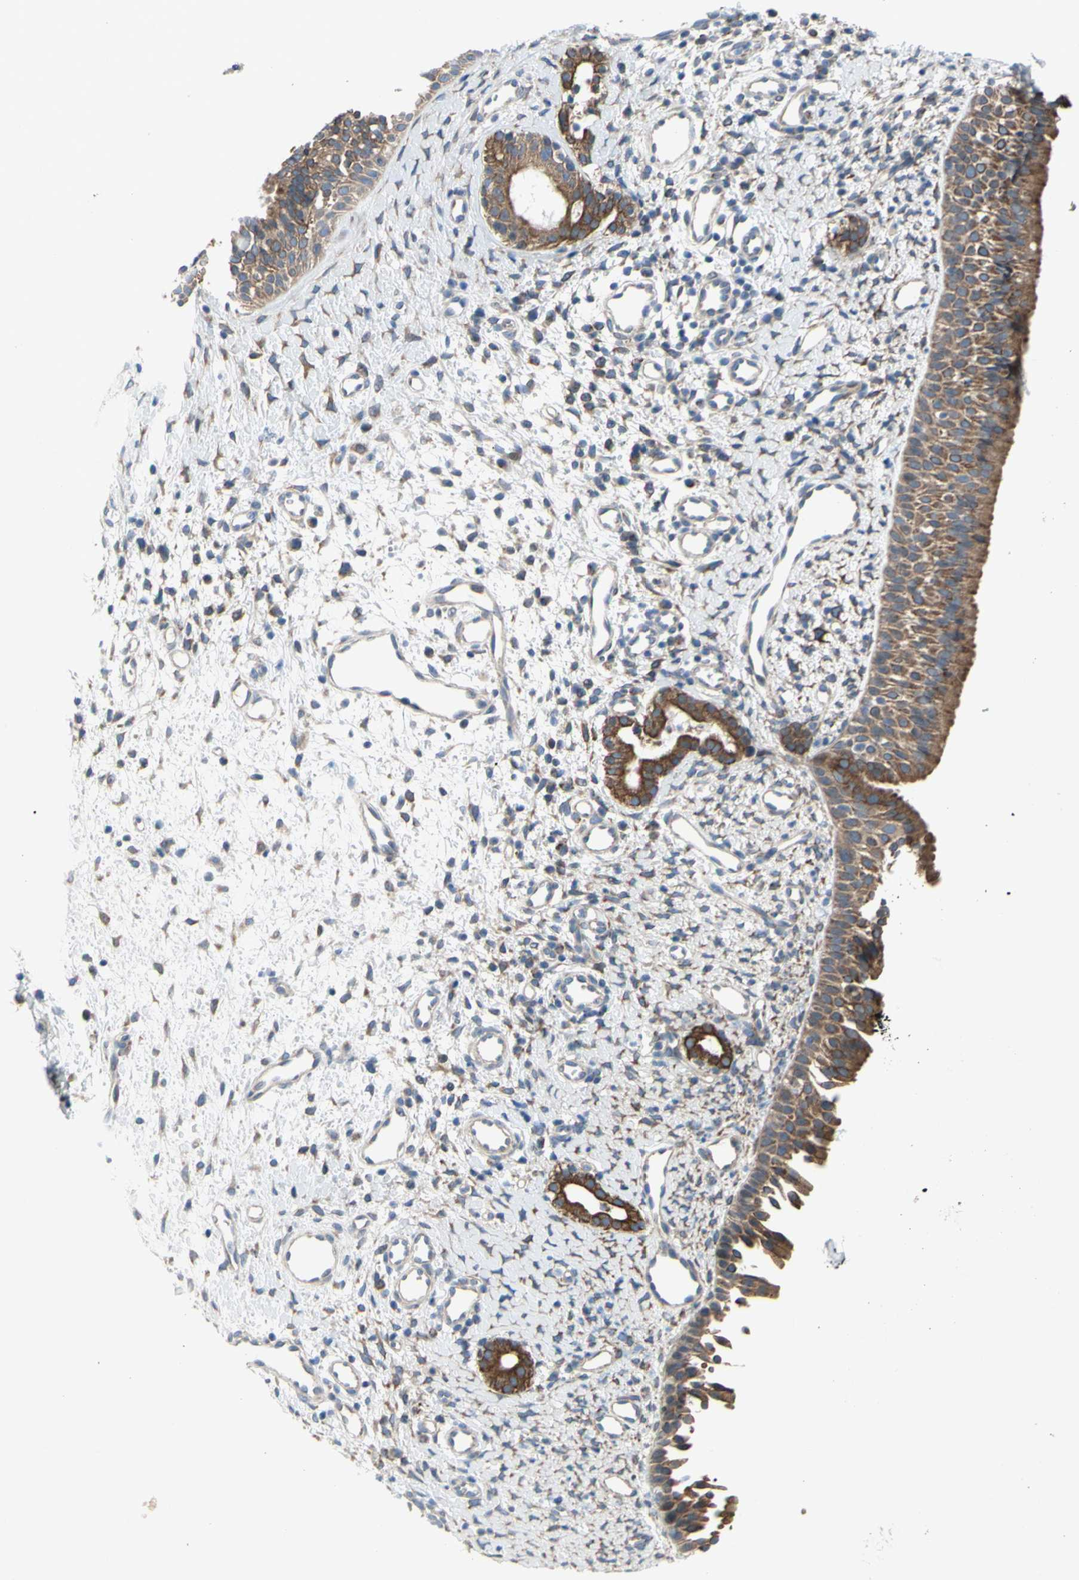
{"staining": {"intensity": "moderate", "quantity": ">75%", "location": "cytoplasmic/membranous"}, "tissue": "nasopharynx", "cell_type": "Respiratory epithelial cells", "image_type": "normal", "snomed": [{"axis": "morphology", "description": "Normal tissue, NOS"}, {"axis": "topography", "description": "Nasopharynx"}], "caption": "Immunohistochemistry (IHC) of normal nasopharynx demonstrates medium levels of moderate cytoplasmic/membranous positivity in about >75% of respiratory epithelial cells.", "gene": "GRAMD2B", "patient": {"sex": "male", "age": 22}}